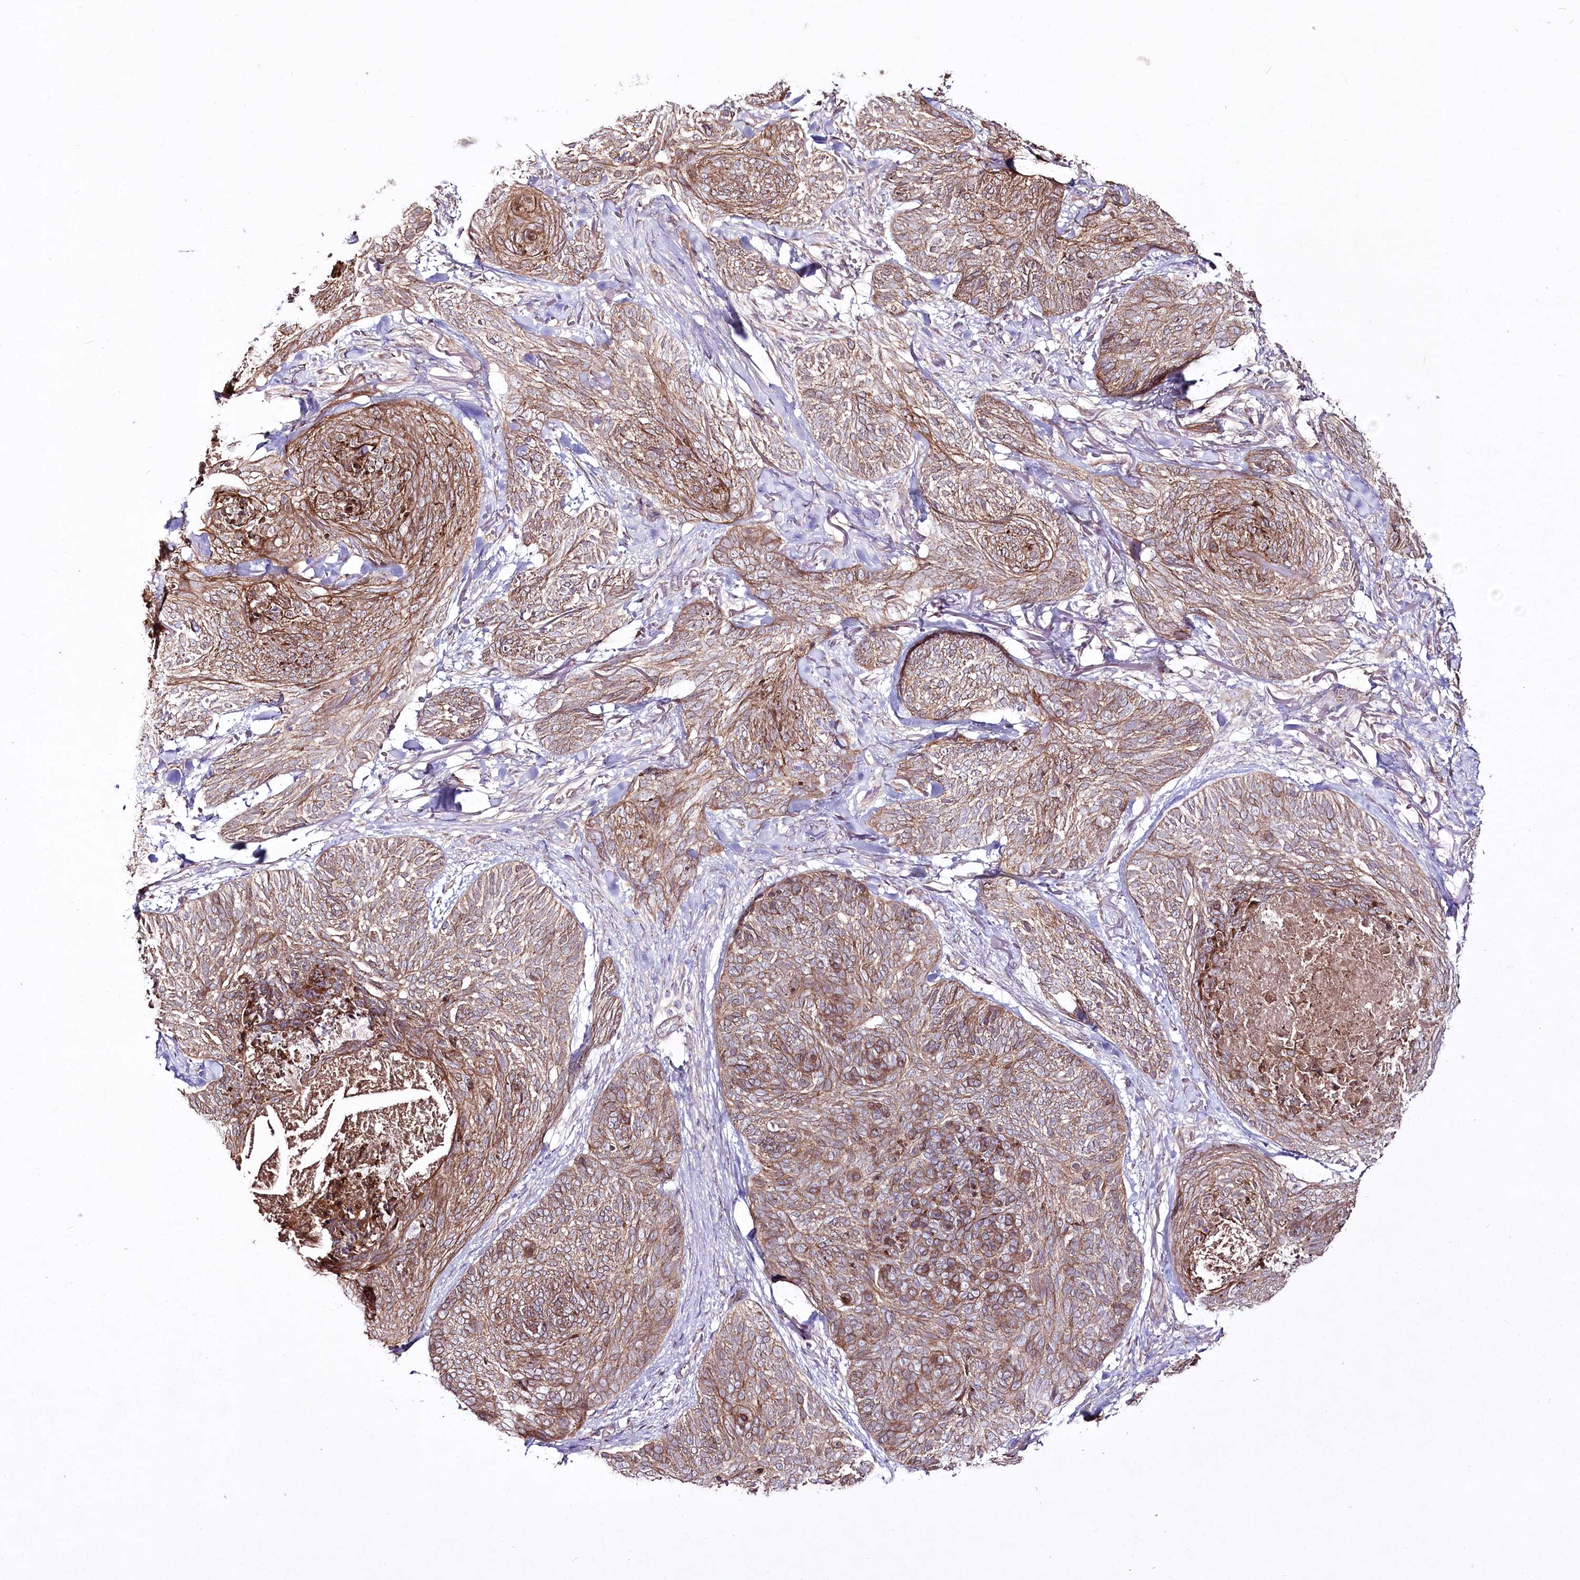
{"staining": {"intensity": "moderate", "quantity": ">75%", "location": "cytoplasmic/membranous"}, "tissue": "skin cancer", "cell_type": "Tumor cells", "image_type": "cancer", "snomed": [{"axis": "morphology", "description": "Normal tissue, NOS"}, {"axis": "morphology", "description": "Basal cell carcinoma"}, {"axis": "topography", "description": "Skin"}], "caption": "Immunohistochemistry (IHC) of skin cancer (basal cell carcinoma) displays medium levels of moderate cytoplasmic/membranous positivity in approximately >75% of tumor cells.", "gene": "REXO2", "patient": {"sex": "male", "age": 66}}